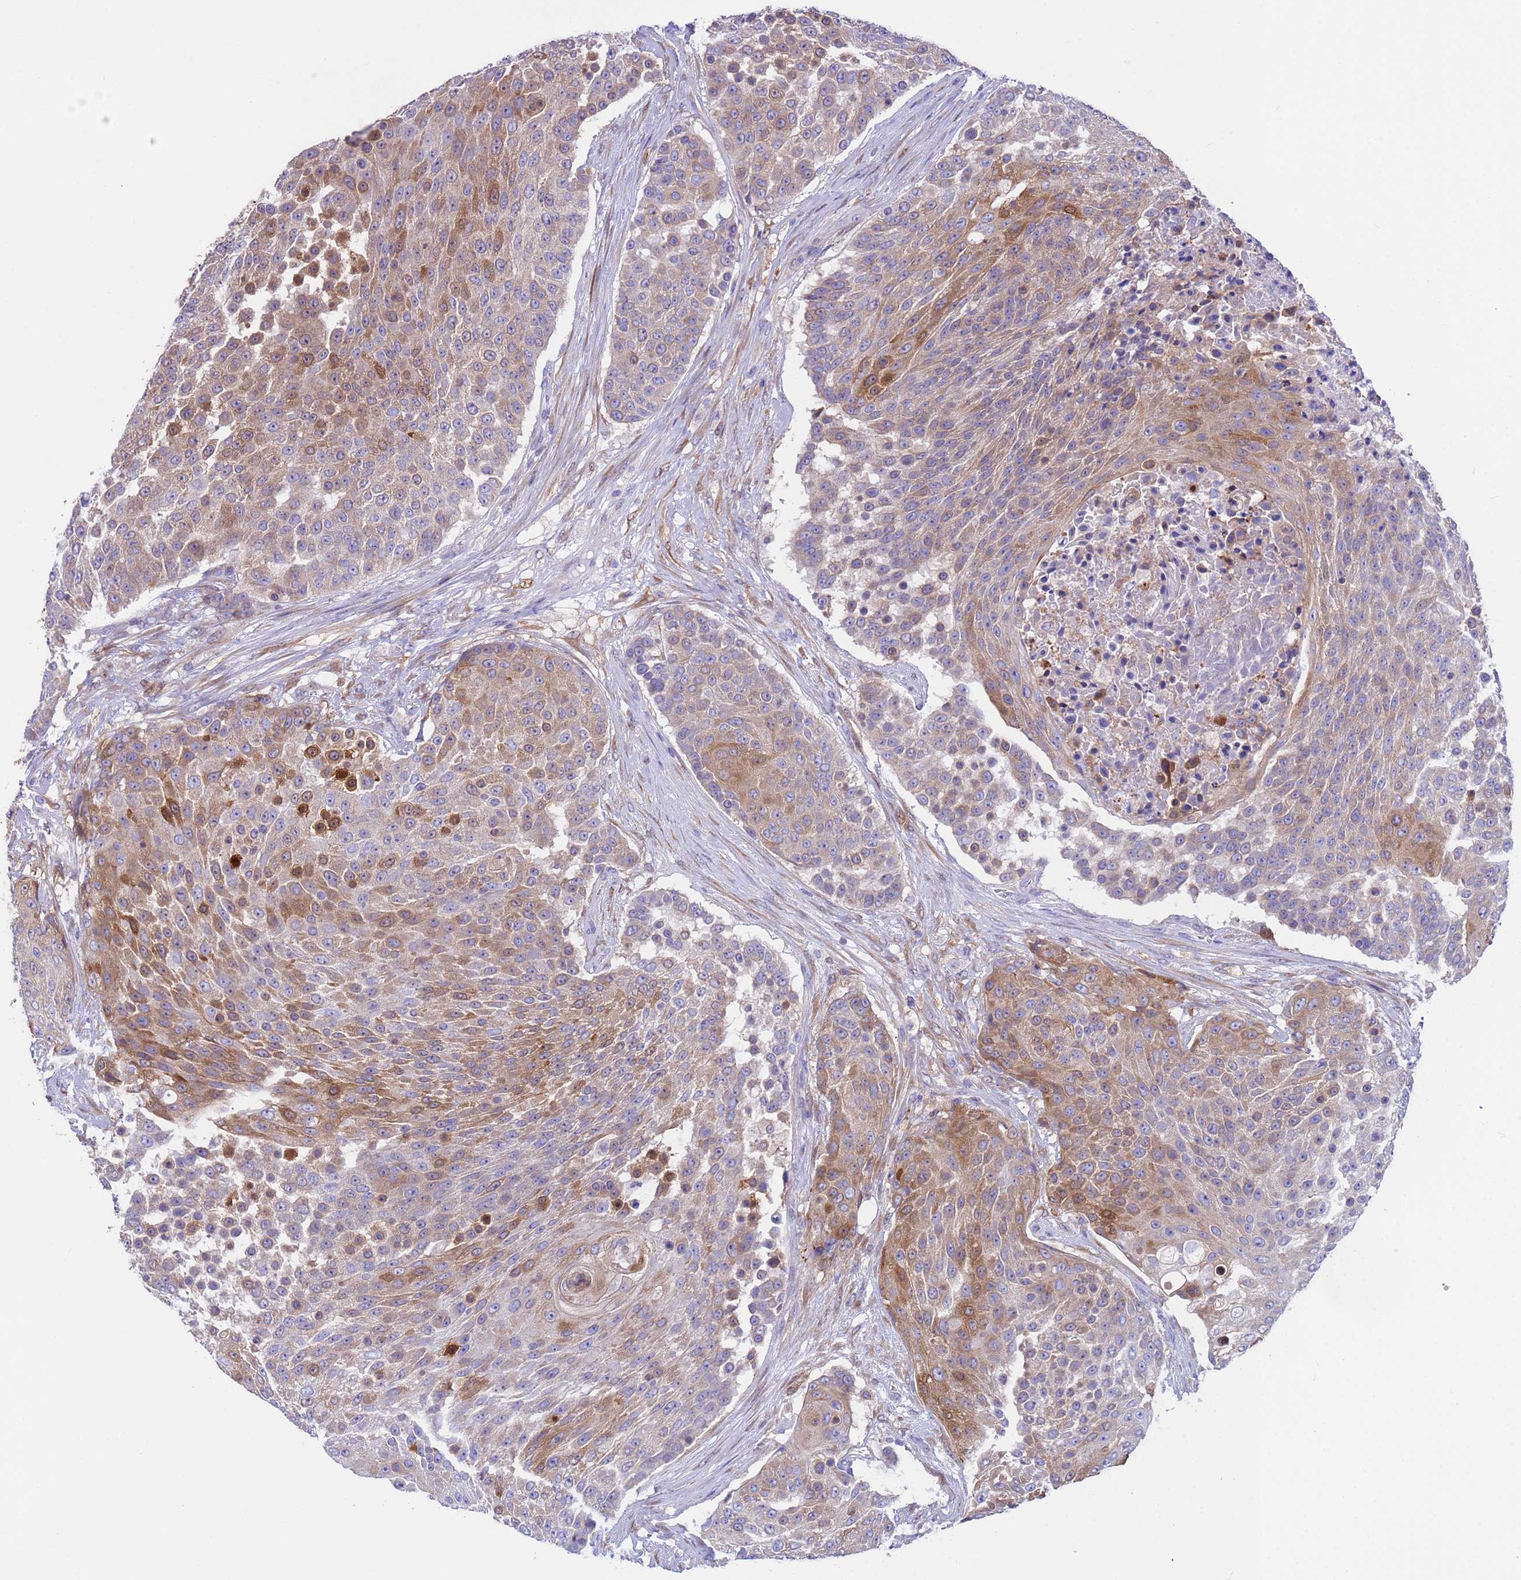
{"staining": {"intensity": "moderate", "quantity": "25%-75%", "location": "cytoplasmic/membranous,nuclear"}, "tissue": "urothelial cancer", "cell_type": "Tumor cells", "image_type": "cancer", "snomed": [{"axis": "morphology", "description": "Urothelial carcinoma, High grade"}, {"axis": "topography", "description": "Urinary bladder"}], "caption": "The image shows immunohistochemical staining of urothelial cancer. There is moderate cytoplasmic/membranous and nuclear expression is present in approximately 25%-75% of tumor cells. Using DAB (3,3'-diaminobenzidine) (brown) and hematoxylin (blue) stains, captured at high magnification using brightfield microscopy.", "gene": "C6orf47", "patient": {"sex": "female", "age": 63}}